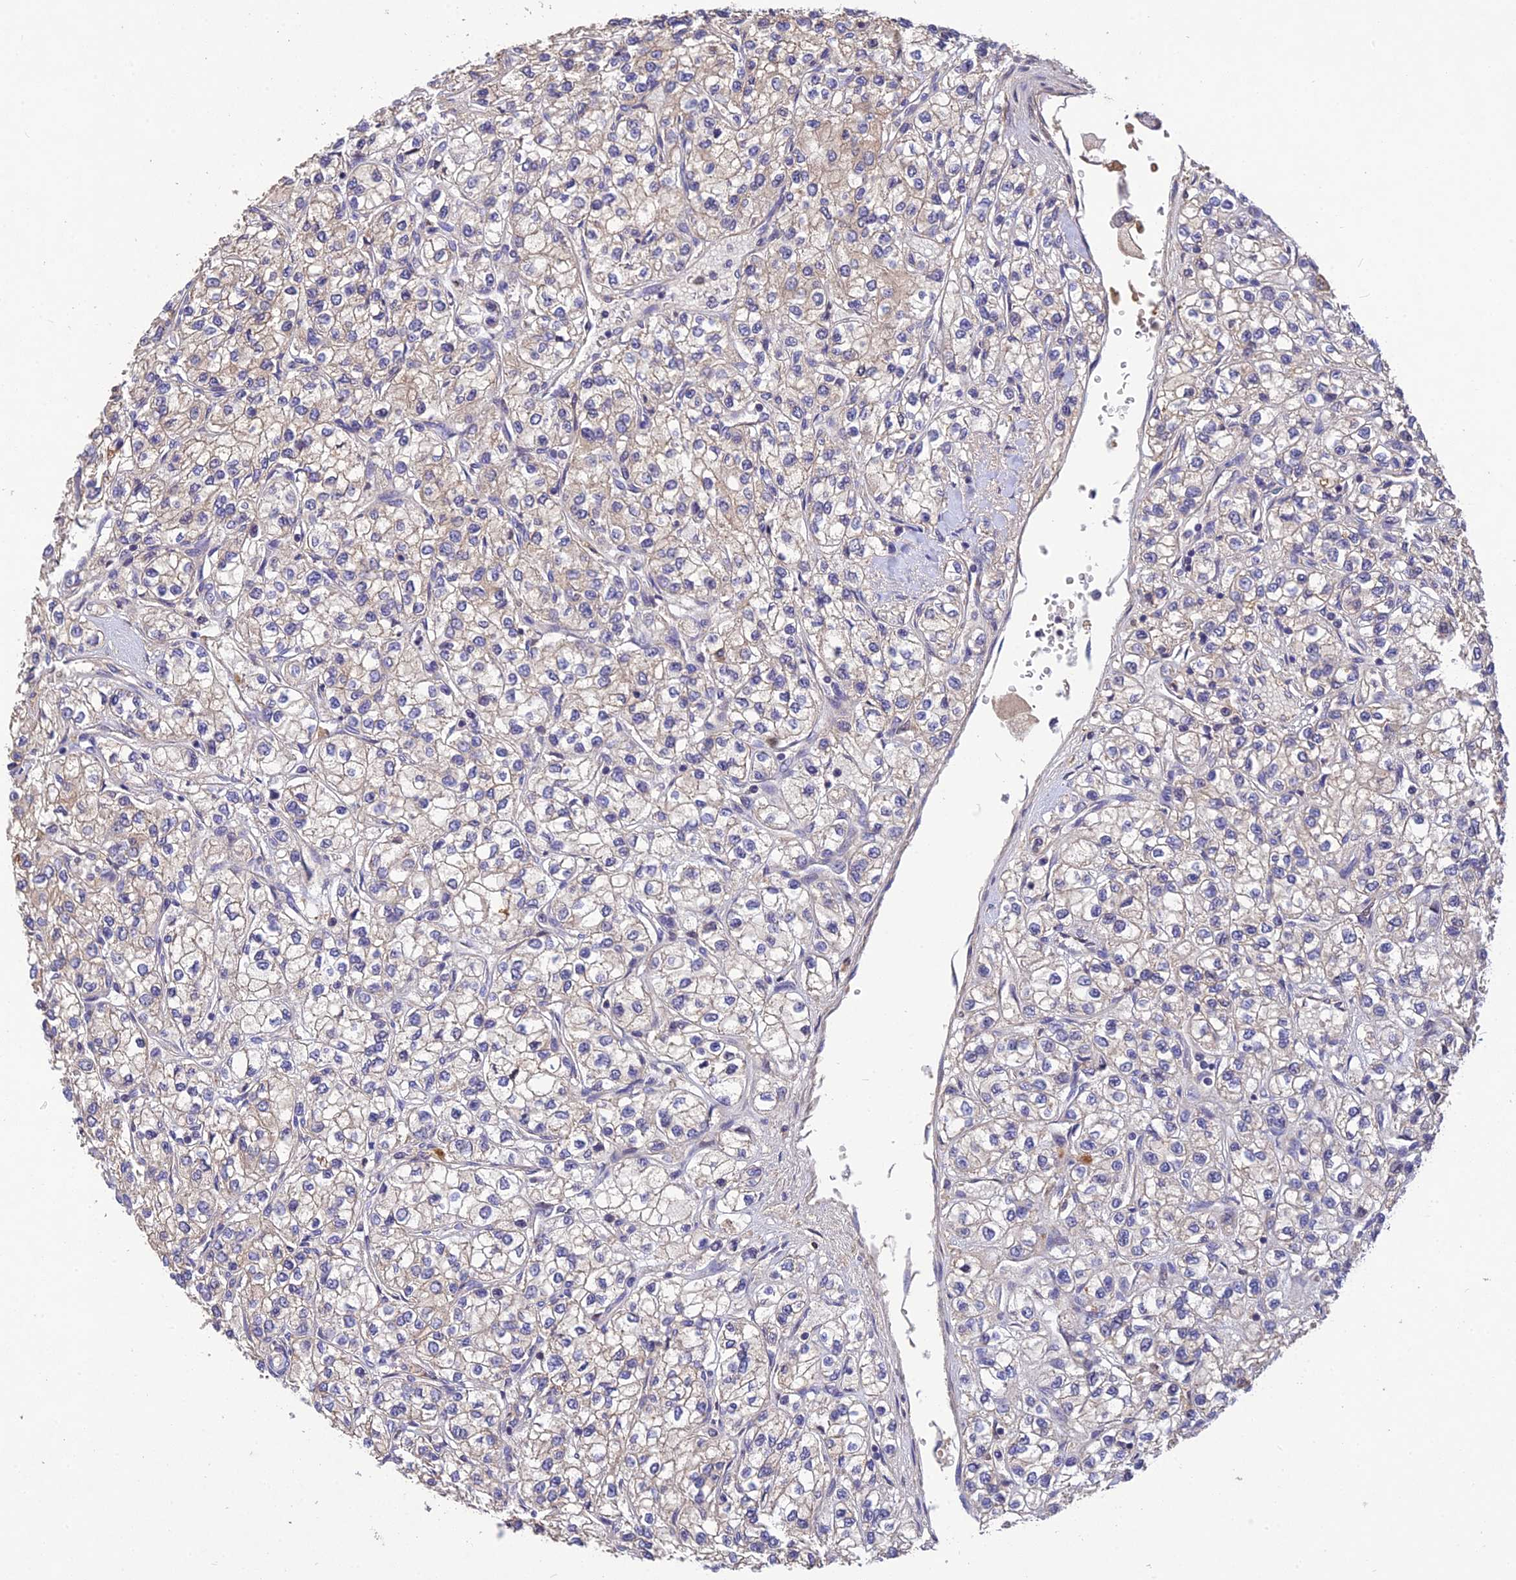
{"staining": {"intensity": "negative", "quantity": "none", "location": "none"}, "tissue": "renal cancer", "cell_type": "Tumor cells", "image_type": "cancer", "snomed": [{"axis": "morphology", "description": "Adenocarcinoma, NOS"}, {"axis": "topography", "description": "Kidney"}], "caption": "Immunohistochemical staining of renal cancer (adenocarcinoma) exhibits no significant staining in tumor cells.", "gene": "DENND5B", "patient": {"sex": "male", "age": 80}}